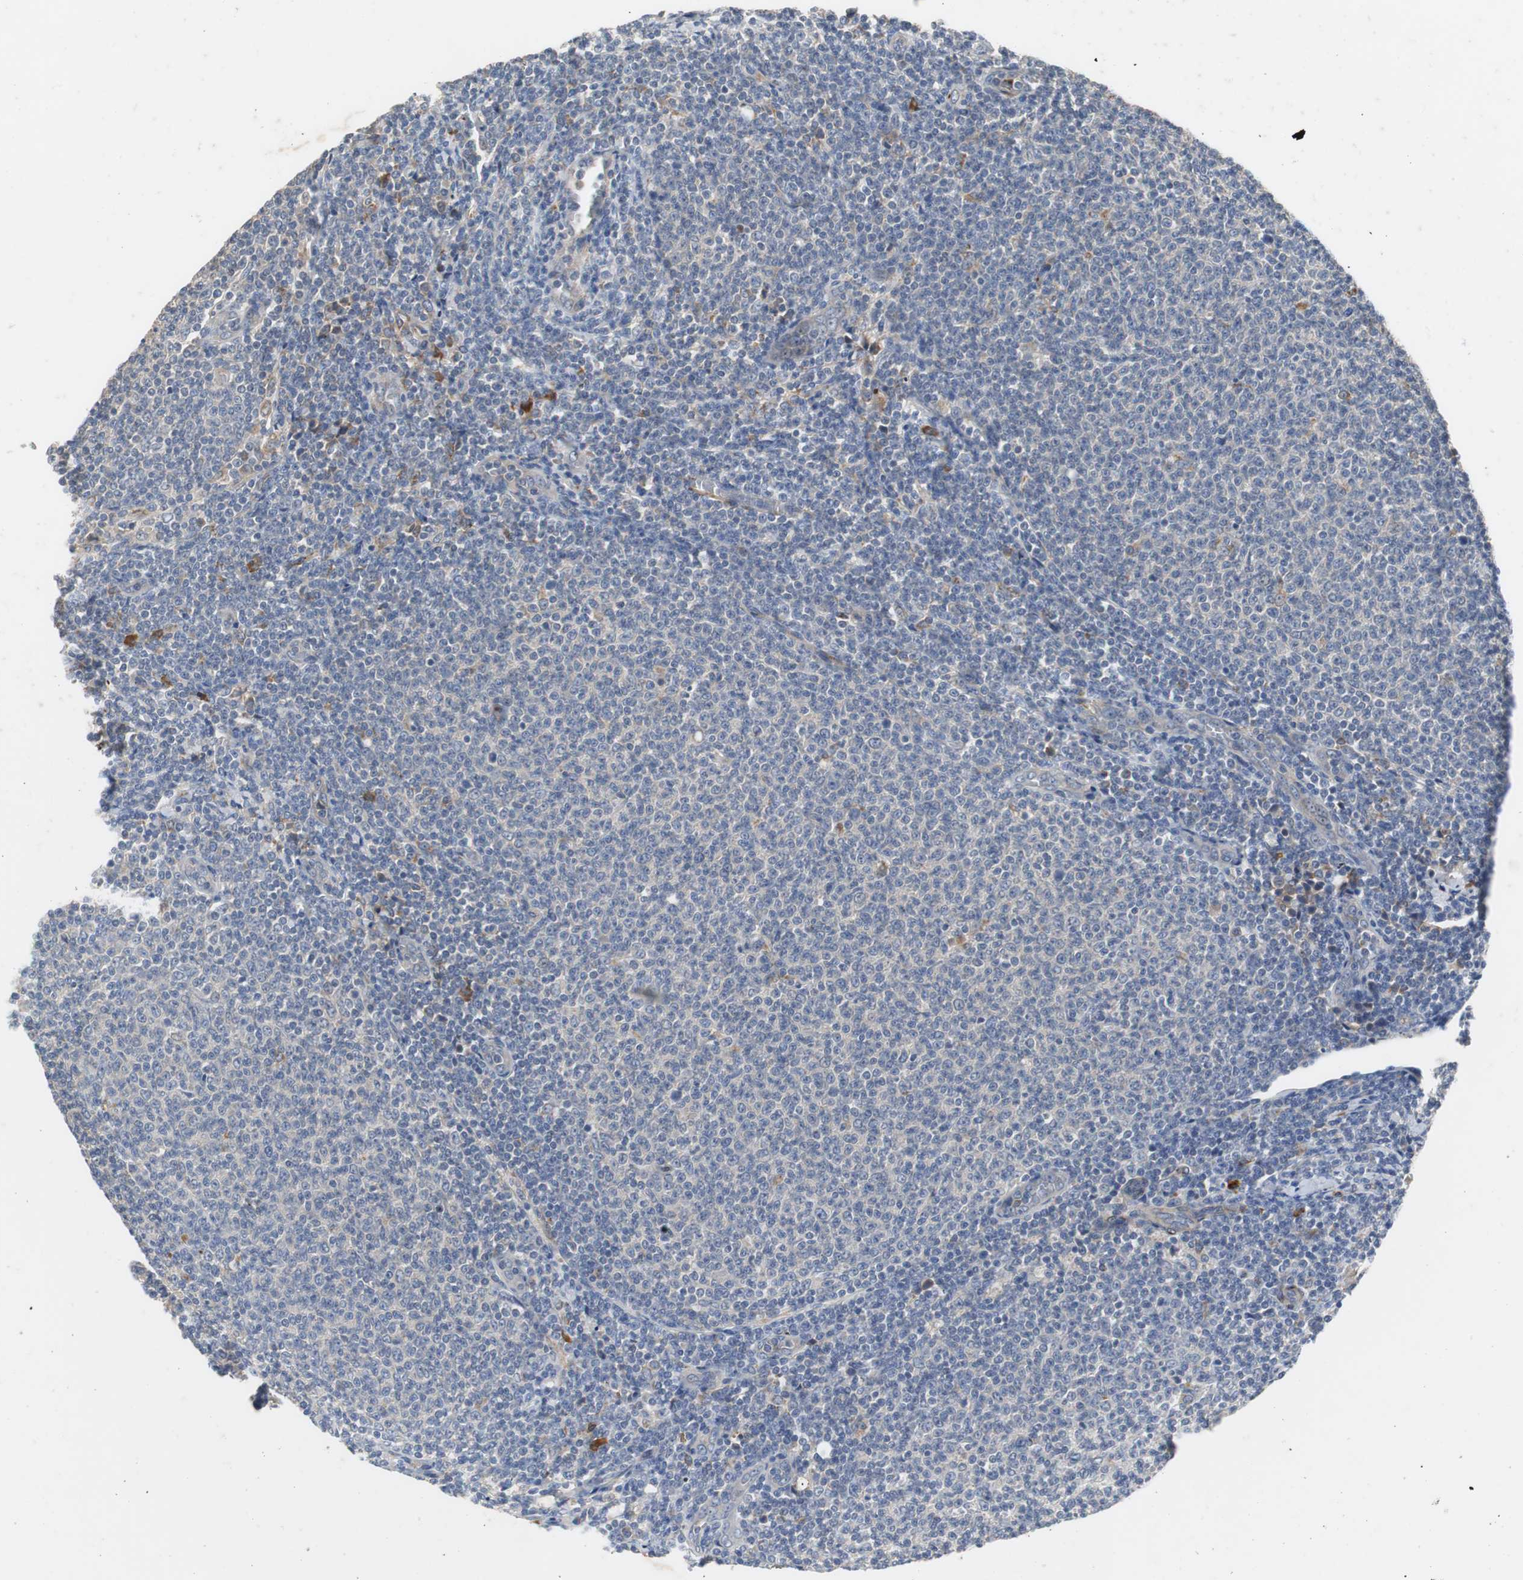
{"staining": {"intensity": "negative", "quantity": "none", "location": "none"}, "tissue": "lymphoma", "cell_type": "Tumor cells", "image_type": "cancer", "snomed": [{"axis": "morphology", "description": "Malignant lymphoma, non-Hodgkin's type, Low grade"}, {"axis": "topography", "description": "Lymph node"}], "caption": "The micrograph reveals no significant staining in tumor cells of lymphoma.", "gene": "SORT1", "patient": {"sex": "male", "age": 66}}